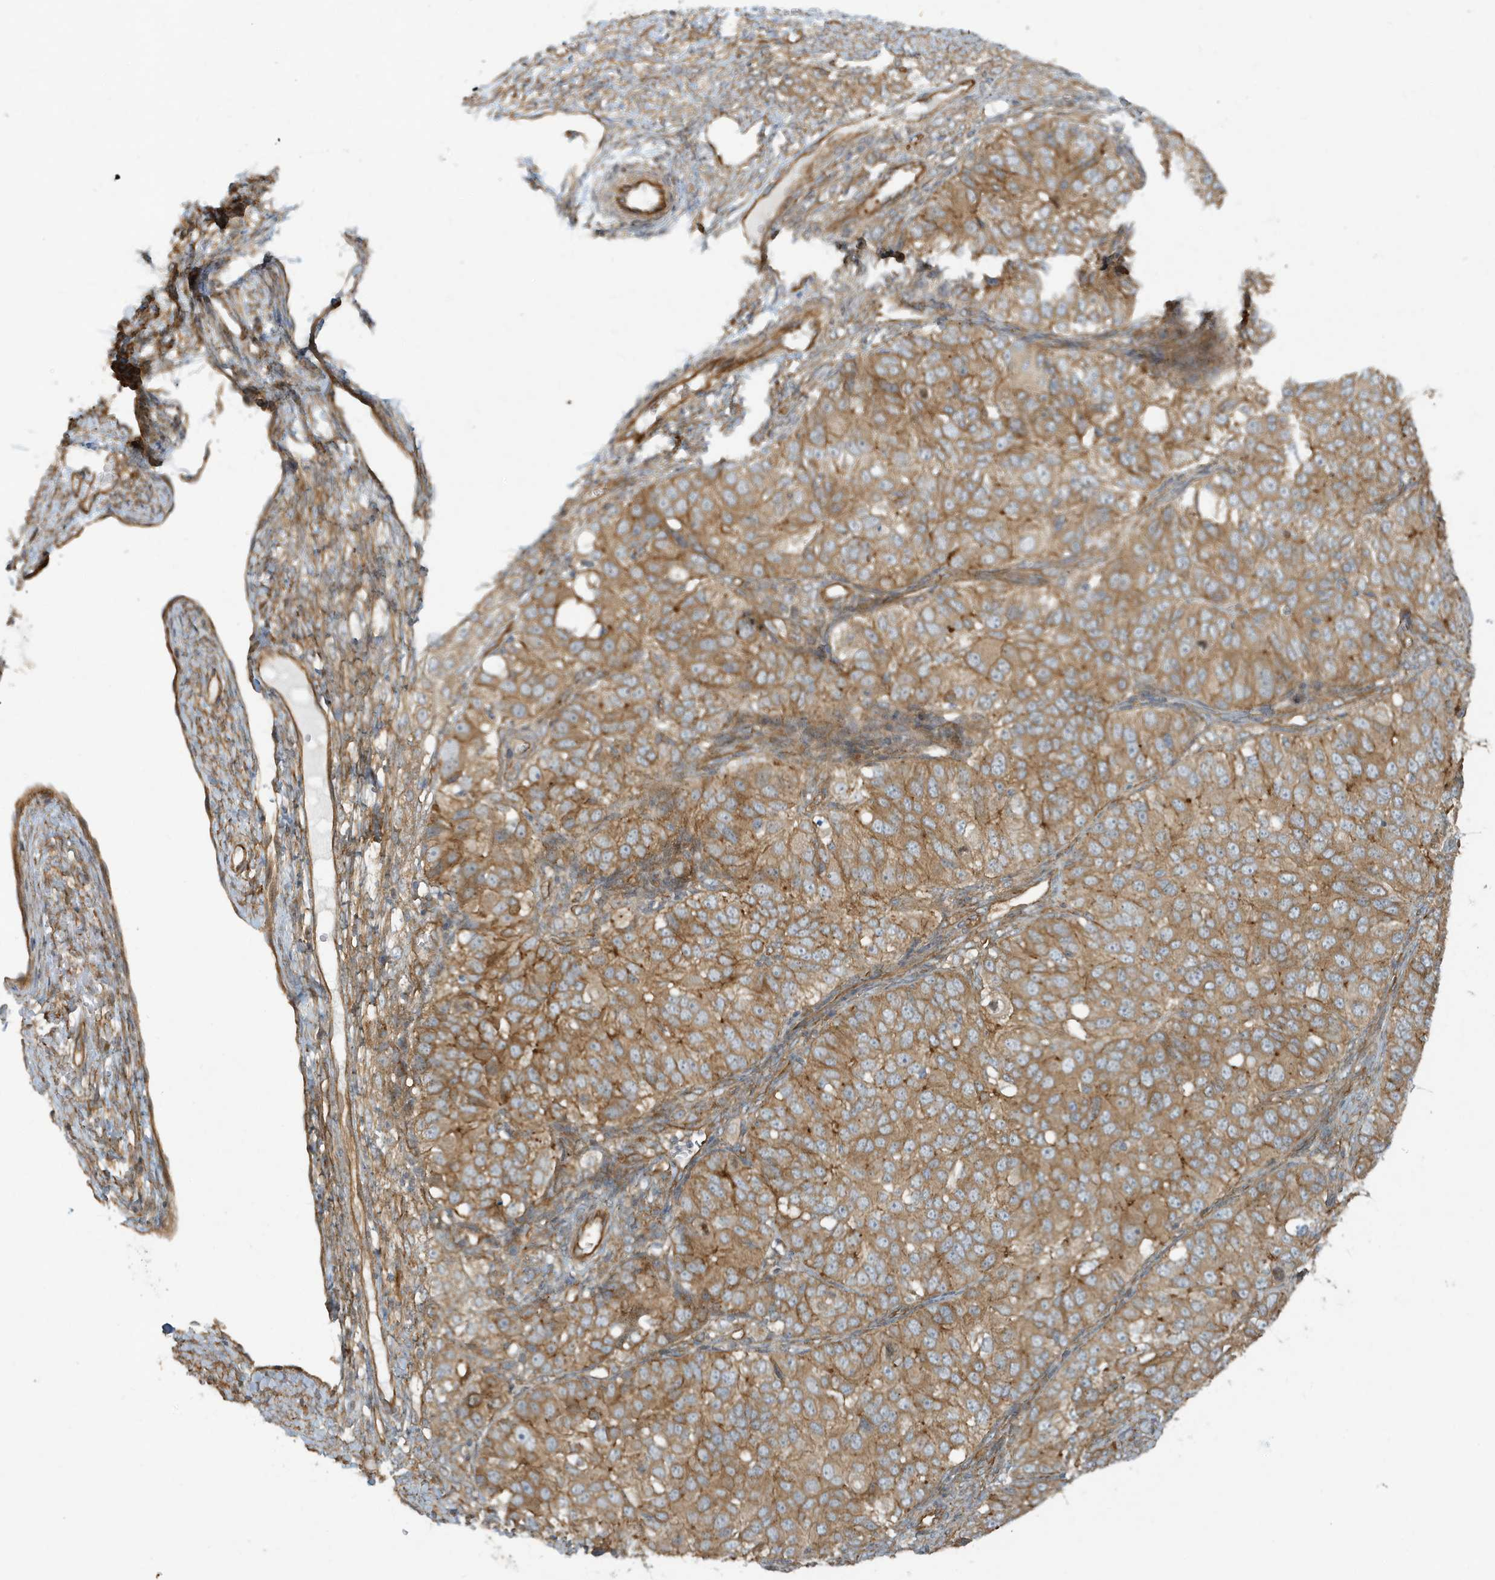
{"staining": {"intensity": "moderate", "quantity": ">75%", "location": "cytoplasmic/membranous"}, "tissue": "ovarian cancer", "cell_type": "Tumor cells", "image_type": "cancer", "snomed": [{"axis": "morphology", "description": "Carcinoma, endometroid"}, {"axis": "topography", "description": "Ovary"}], "caption": "Moderate cytoplasmic/membranous staining for a protein is present in approximately >75% of tumor cells of ovarian endometroid carcinoma using immunohistochemistry (IHC).", "gene": "ATP23", "patient": {"sex": "female", "age": 51}}